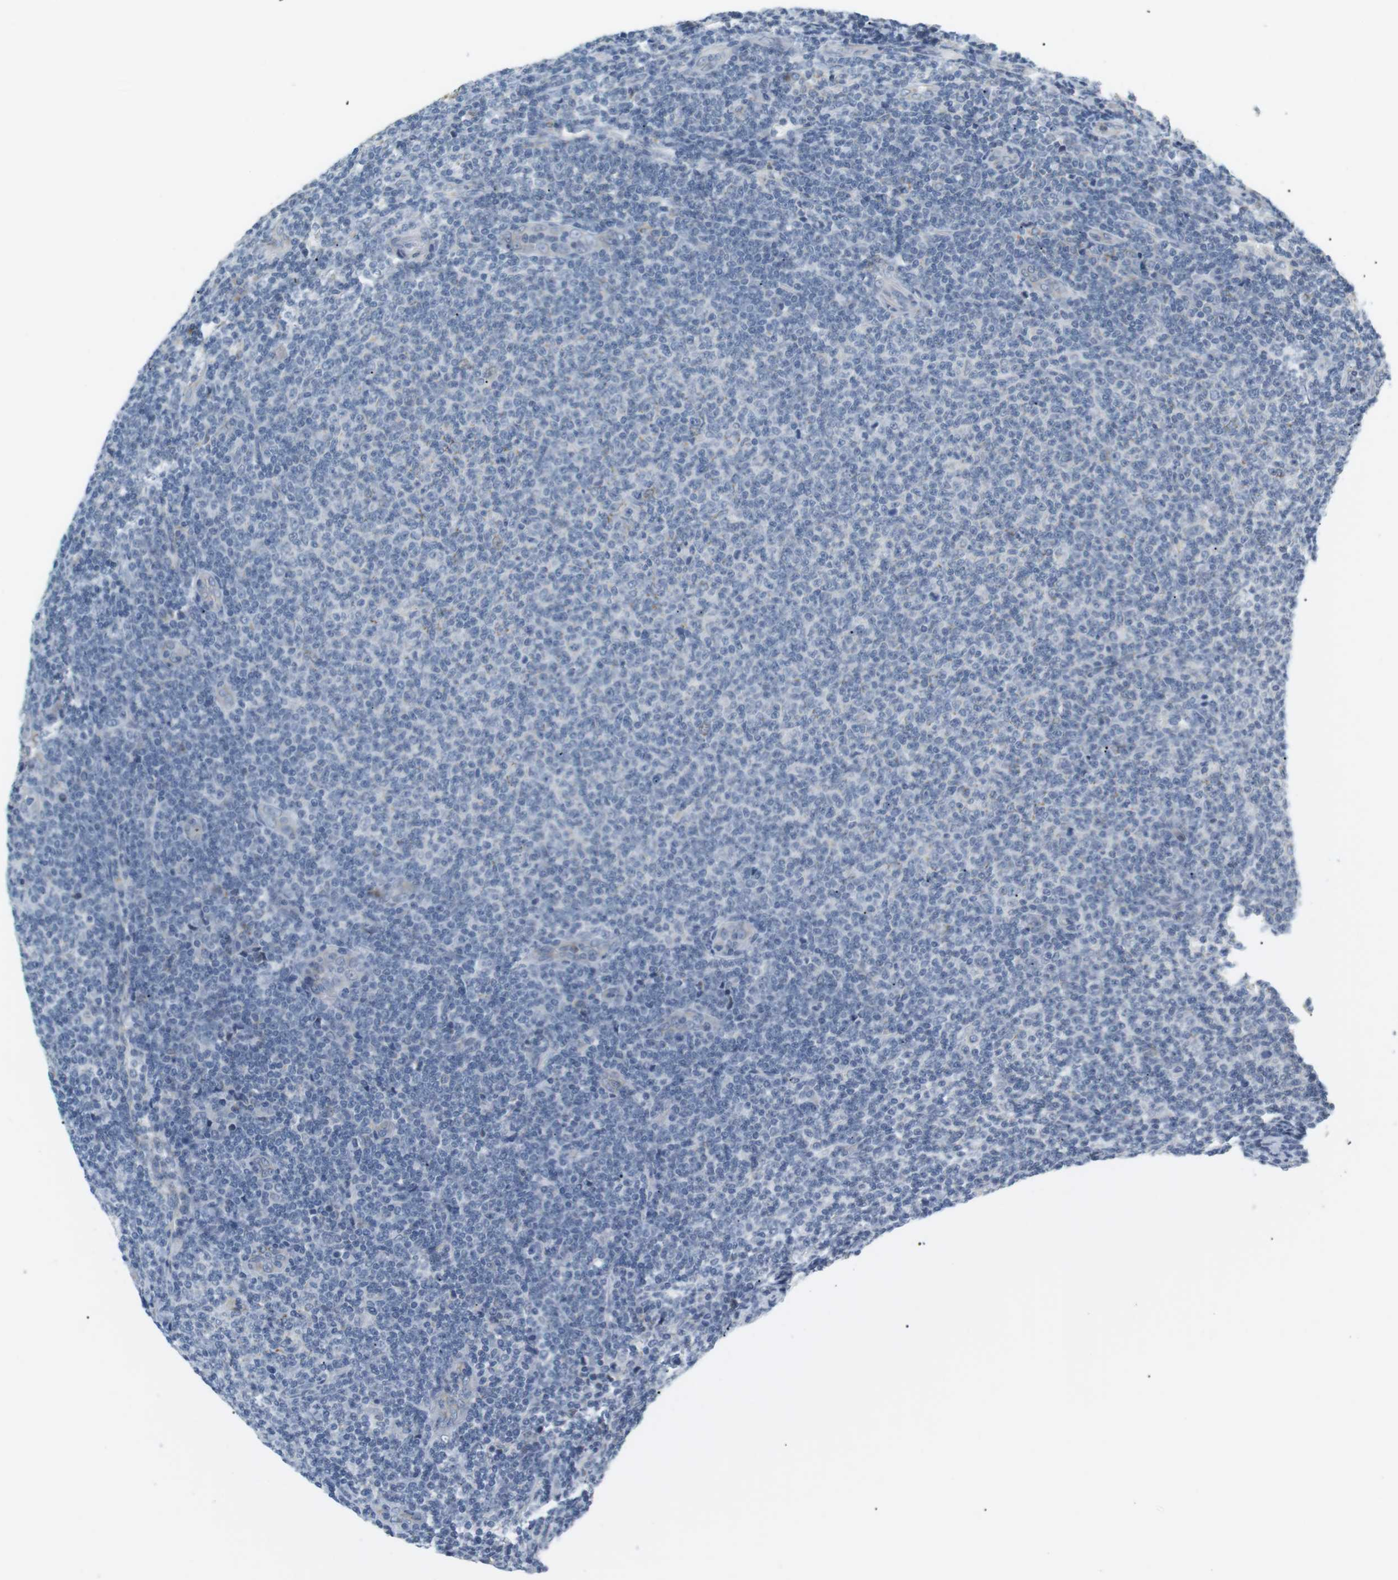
{"staining": {"intensity": "negative", "quantity": "none", "location": "none"}, "tissue": "lymphoma", "cell_type": "Tumor cells", "image_type": "cancer", "snomed": [{"axis": "morphology", "description": "Malignant lymphoma, non-Hodgkin's type, Low grade"}, {"axis": "topography", "description": "Lymph node"}], "caption": "Tumor cells show no significant staining in malignant lymphoma, non-Hodgkin's type (low-grade).", "gene": "CD300E", "patient": {"sex": "male", "age": 66}}